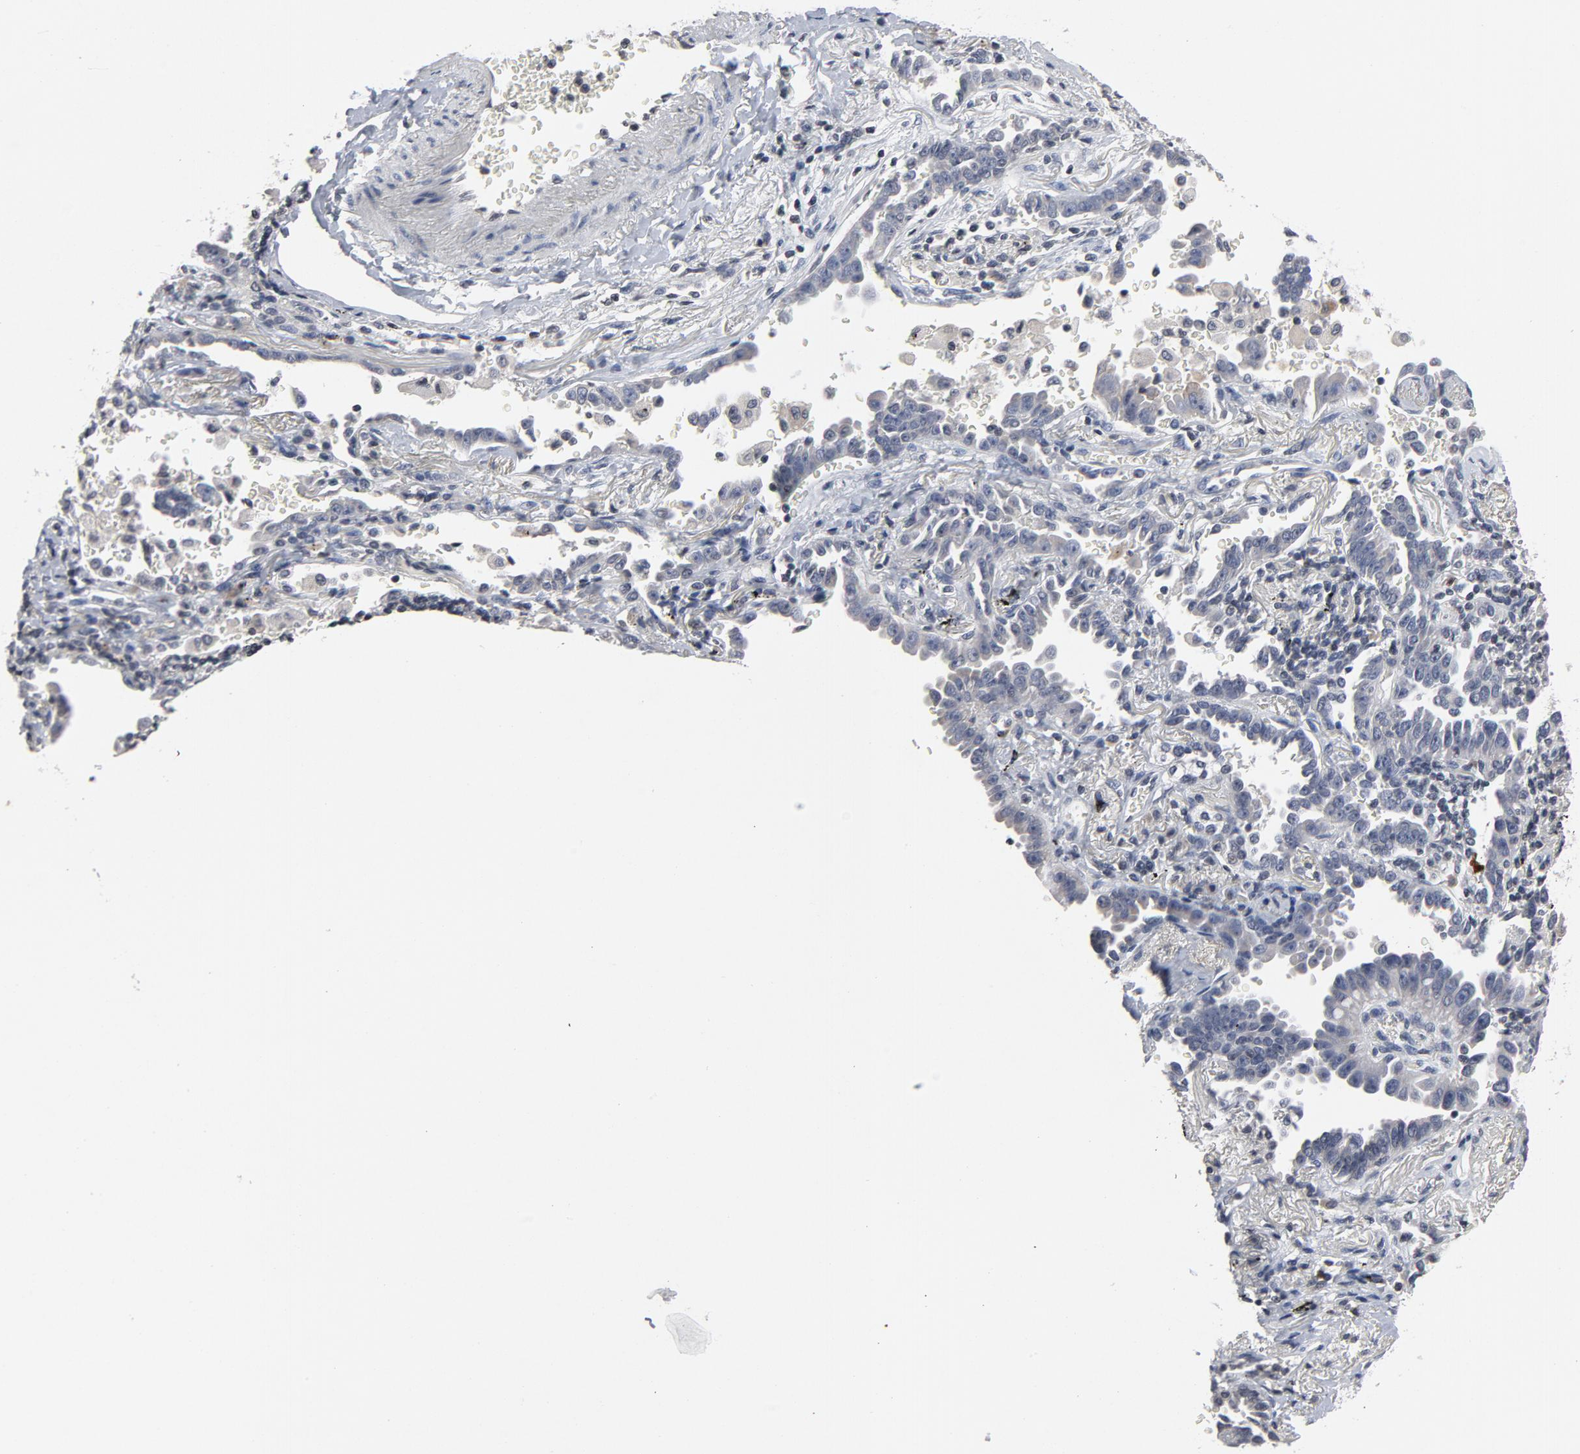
{"staining": {"intensity": "negative", "quantity": "none", "location": "none"}, "tissue": "lung cancer", "cell_type": "Tumor cells", "image_type": "cancer", "snomed": [{"axis": "morphology", "description": "Adenocarcinoma, NOS"}, {"axis": "topography", "description": "Lung"}], "caption": "A high-resolution image shows immunohistochemistry staining of lung cancer, which exhibits no significant positivity in tumor cells.", "gene": "TCL1A", "patient": {"sex": "female", "age": 64}}